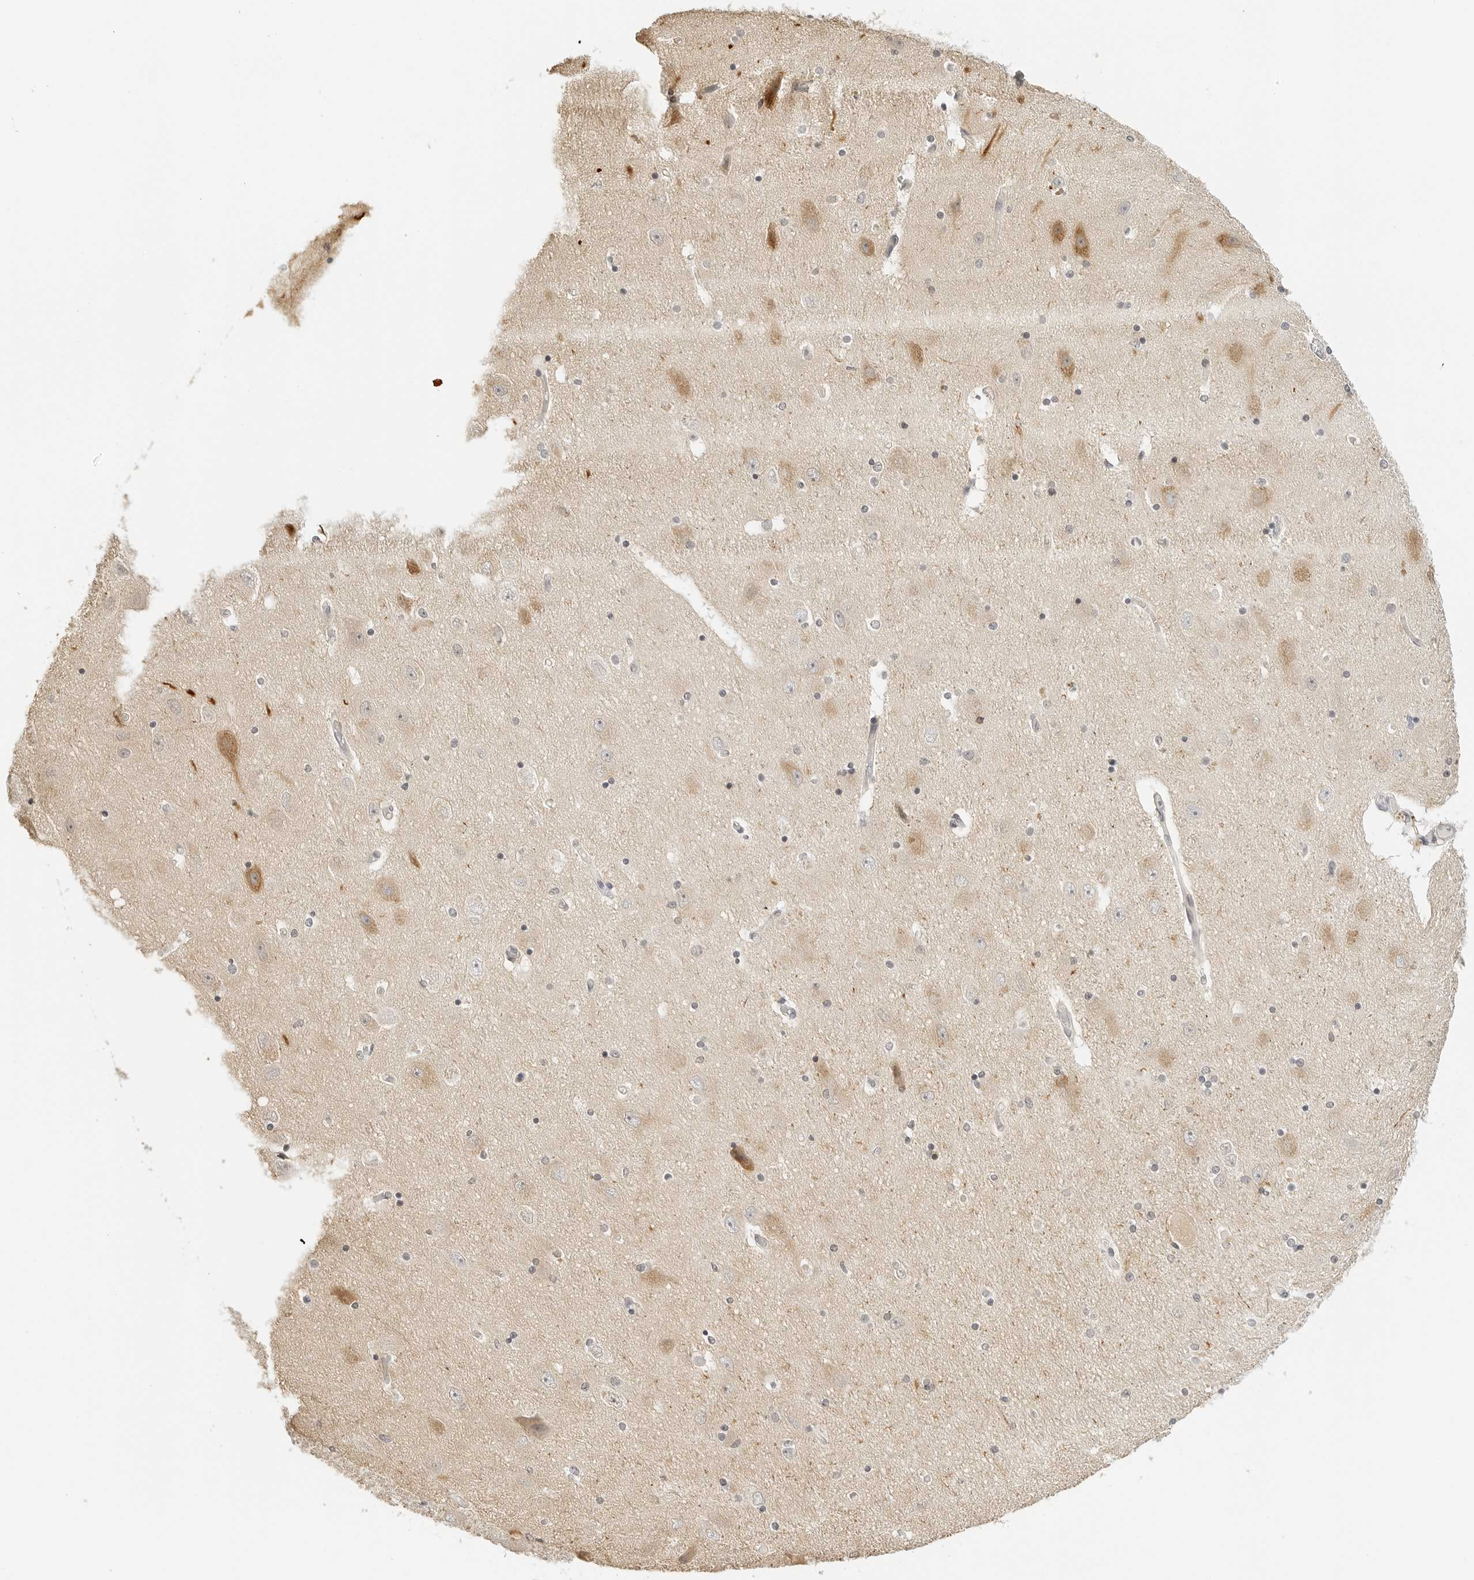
{"staining": {"intensity": "negative", "quantity": "none", "location": "none"}, "tissue": "hippocampus", "cell_type": "Glial cells", "image_type": "normal", "snomed": [{"axis": "morphology", "description": "Normal tissue, NOS"}, {"axis": "topography", "description": "Hippocampus"}], "caption": "The micrograph demonstrates no significant staining in glial cells of hippocampus.", "gene": "PCDH19", "patient": {"sex": "female", "age": 54}}